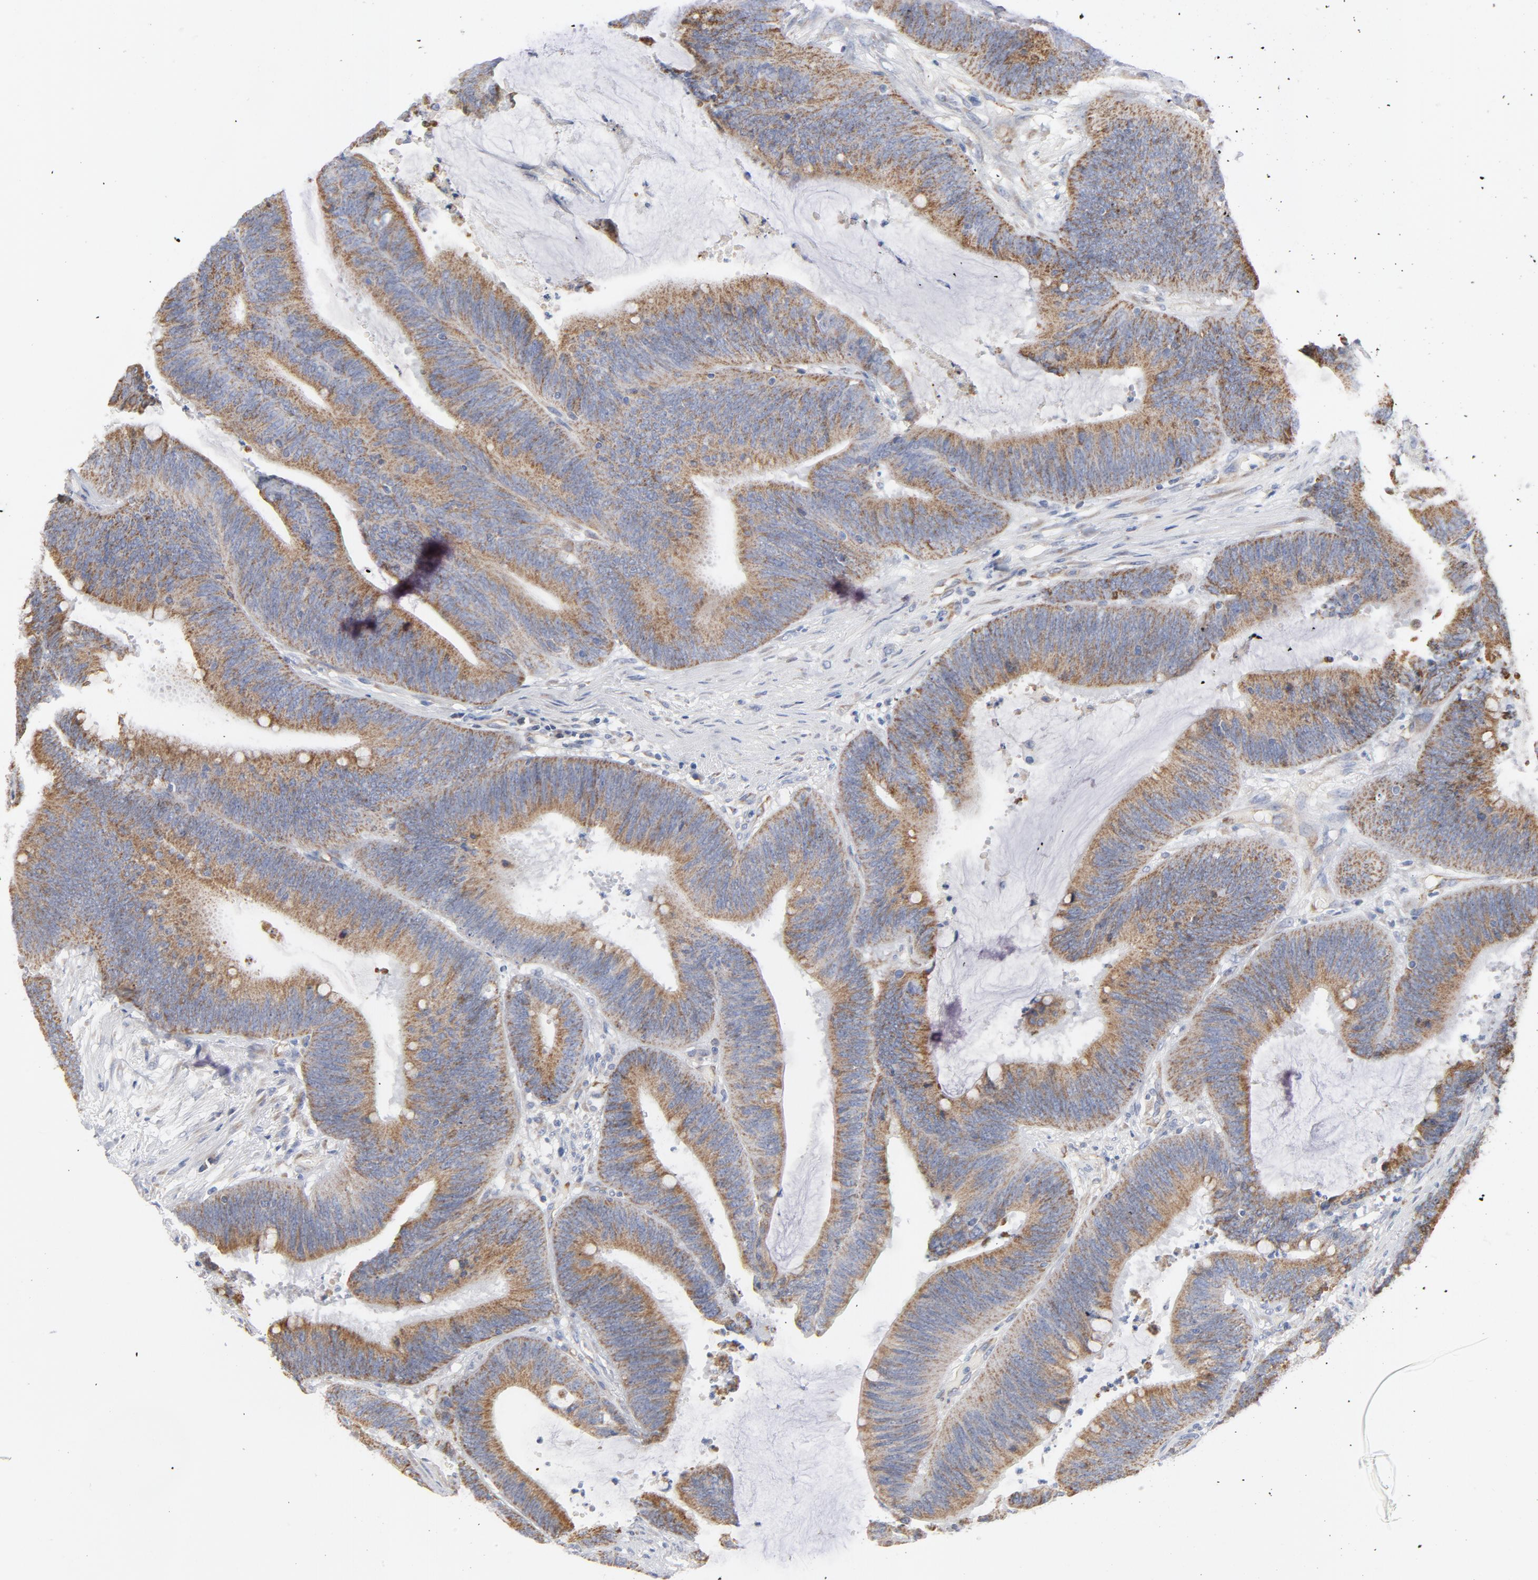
{"staining": {"intensity": "moderate", "quantity": ">75%", "location": "cytoplasmic/membranous"}, "tissue": "colorectal cancer", "cell_type": "Tumor cells", "image_type": "cancer", "snomed": [{"axis": "morphology", "description": "Adenocarcinoma, NOS"}, {"axis": "topography", "description": "Rectum"}], "caption": "Brown immunohistochemical staining in colorectal cancer (adenocarcinoma) shows moderate cytoplasmic/membranous positivity in about >75% of tumor cells.", "gene": "OXA1L", "patient": {"sex": "female", "age": 66}}